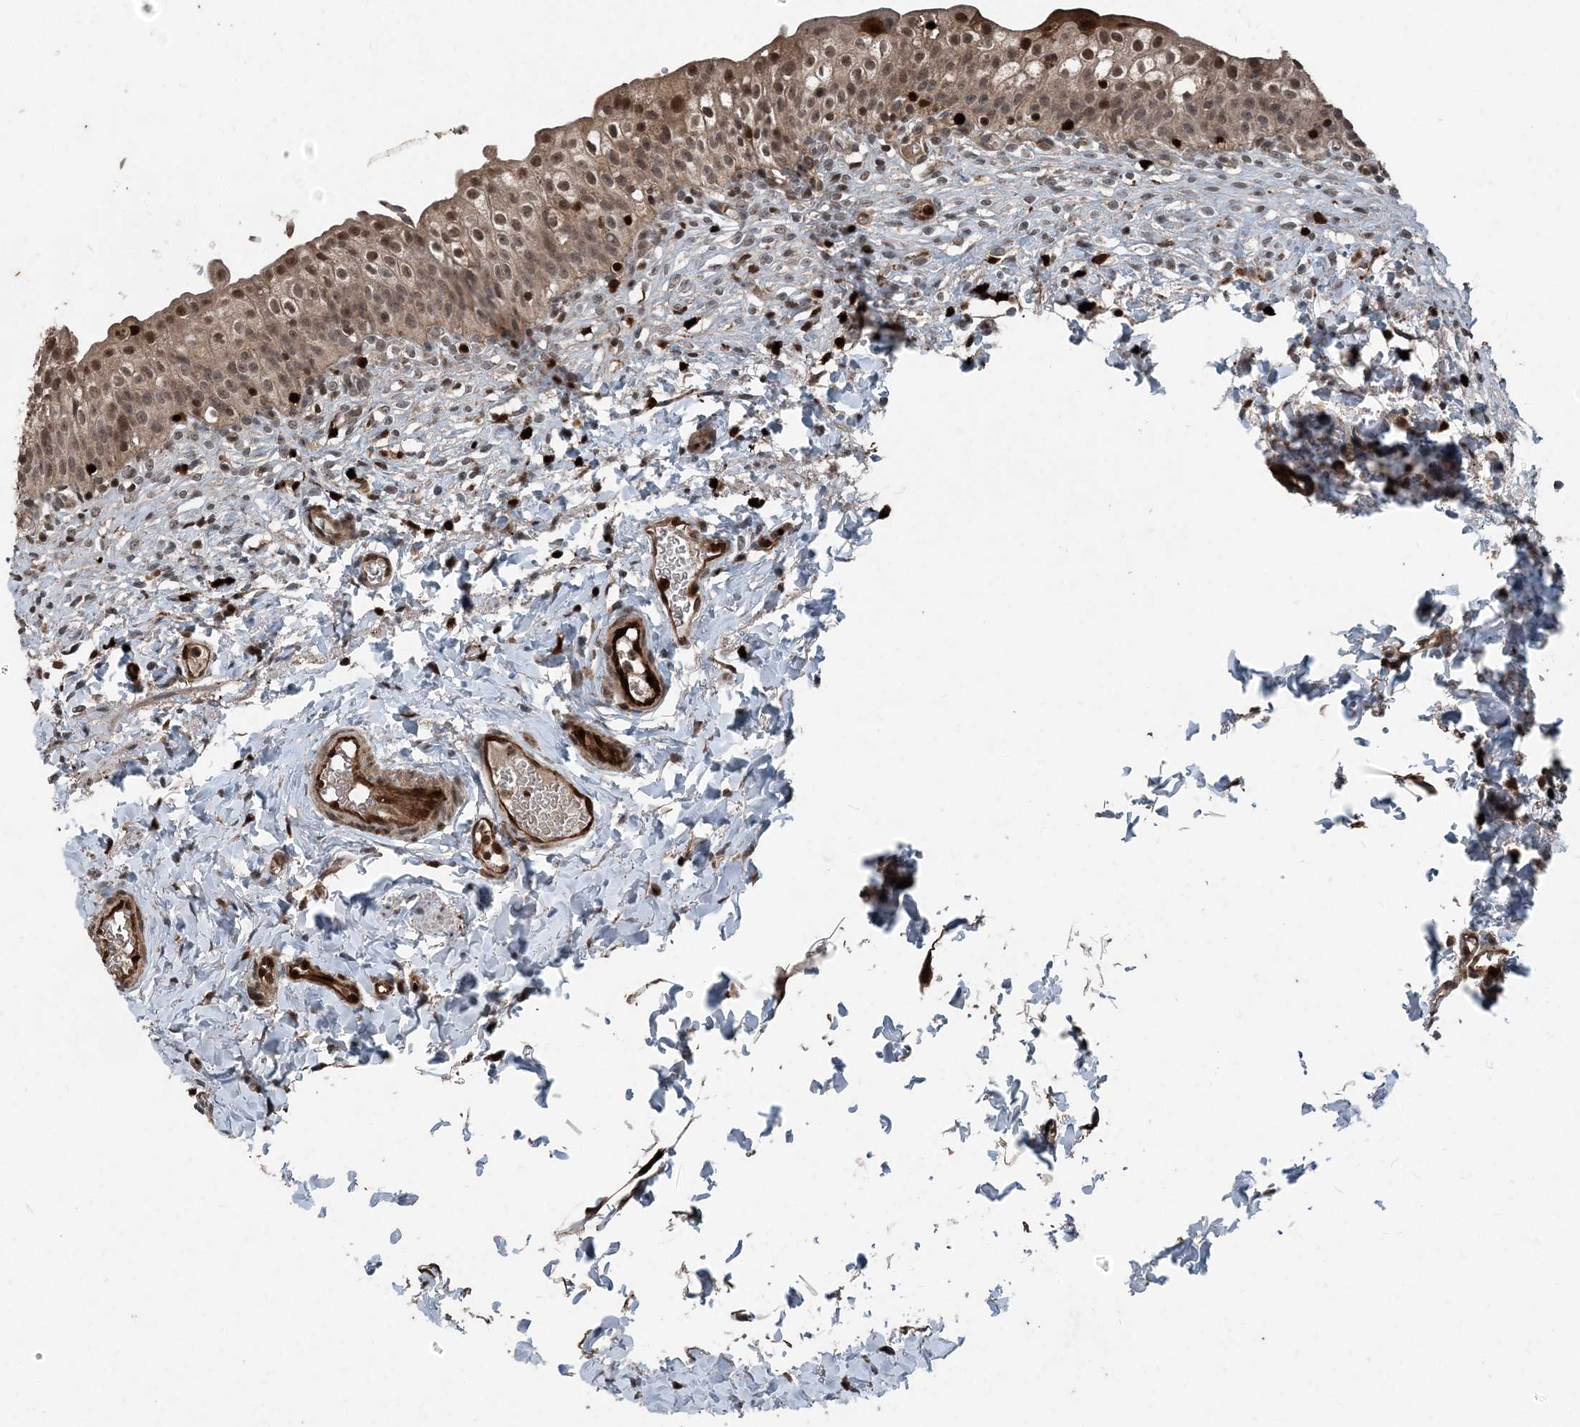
{"staining": {"intensity": "moderate", "quantity": ">75%", "location": "cytoplasmic/membranous,nuclear"}, "tissue": "urinary bladder", "cell_type": "Urothelial cells", "image_type": "normal", "snomed": [{"axis": "morphology", "description": "Normal tissue, NOS"}, {"axis": "topography", "description": "Urinary bladder"}], "caption": "Protein staining demonstrates moderate cytoplasmic/membranous,nuclear staining in approximately >75% of urothelial cells in unremarkable urinary bladder. (Brightfield microscopy of DAB IHC at high magnification).", "gene": "CFL1", "patient": {"sex": "male", "age": 55}}